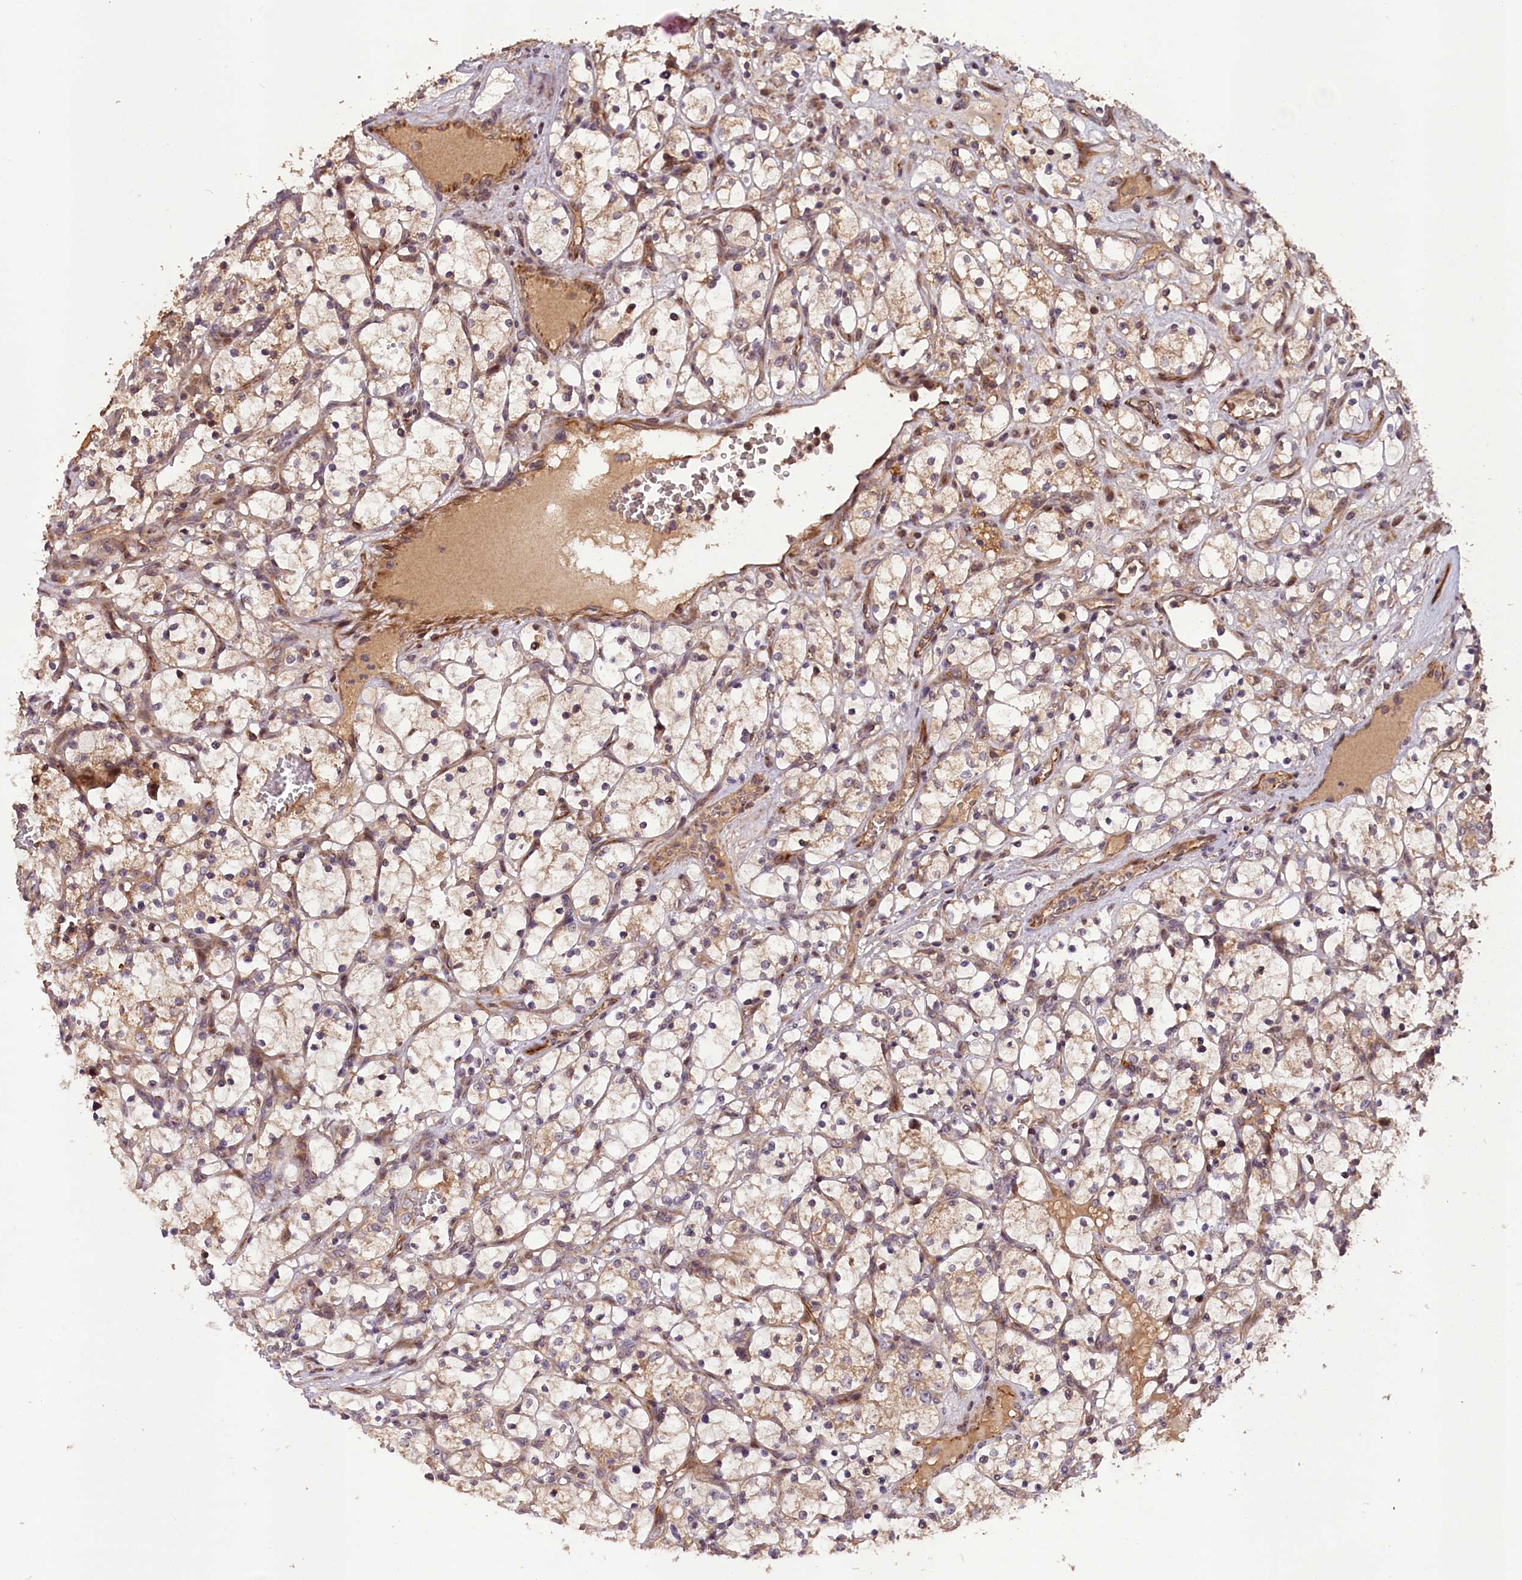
{"staining": {"intensity": "weak", "quantity": ">75%", "location": "cytoplasmic/membranous"}, "tissue": "renal cancer", "cell_type": "Tumor cells", "image_type": "cancer", "snomed": [{"axis": "morphology", "description": "Adenocarcinoma, NOS"}, {"axis": "topography", "description": "Kidney"}], "caption": "A brown stain highlights weak cytoplasmic/membranous expression of a protein in human renal cancer (adenocarcinoma) tumor cells. The protein of interest is shown in brown color, while the nuclei are stained blue.", "gene": "DNAJB9", "patient": {"sex": "female", "age": 69}}